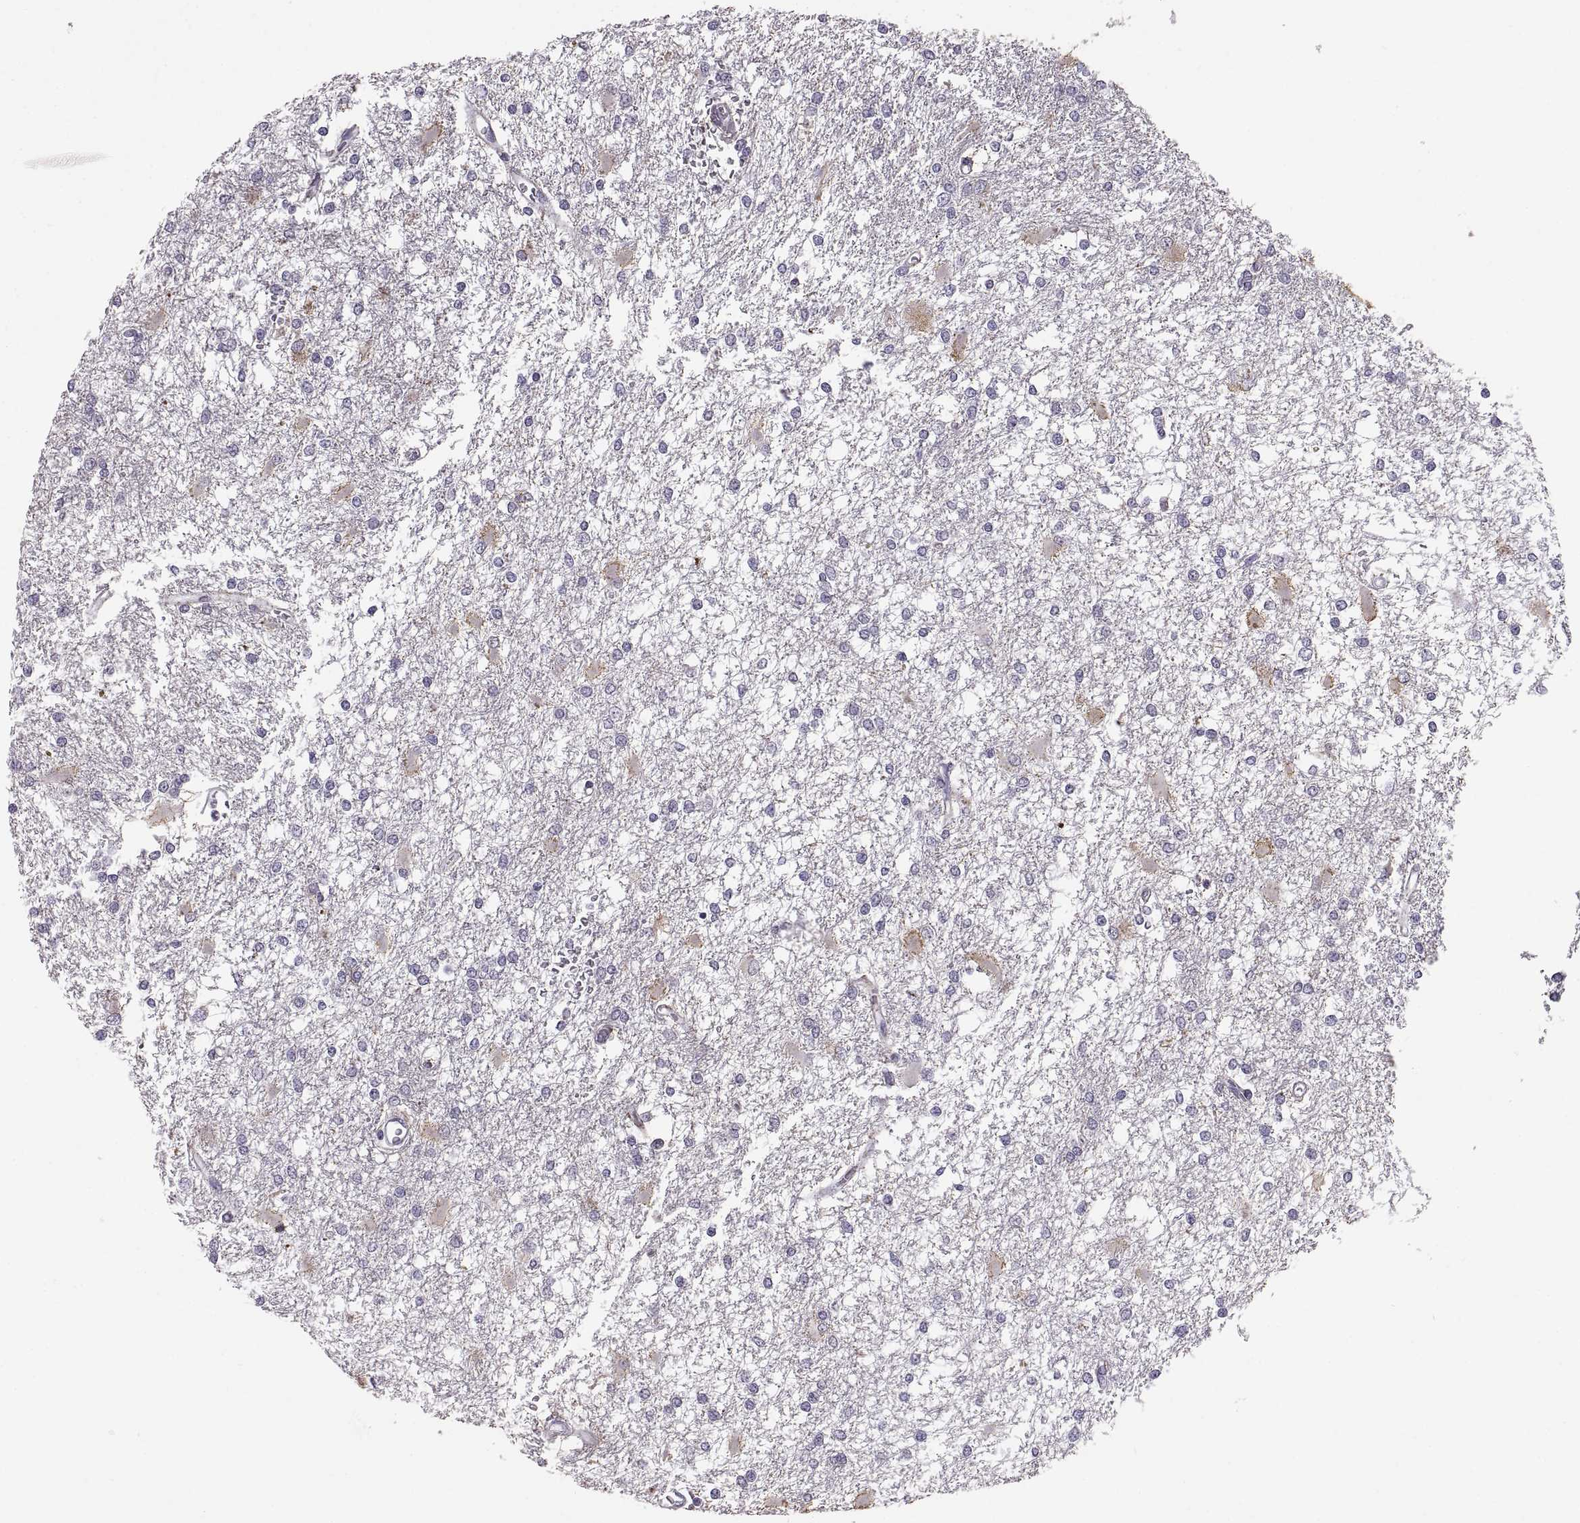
{"staining": {"intensity": "negative", "quantity": "none", "location": "none"}, "tissue": "glioma", "cell_type": "Tumor cells", "image_type": "cancer", "snomed": [{"axis": "morphology", "description": "Glioma, malignant, High grade"}, {"axis": "topography", "description": "Cerebral cortex"}], "caption": "Immunohistochemistry (IHC) of human malignant glioma (high-grade) demonstrates no positivity in tumor cells.", "gene": "MAGEB18", "patient": {"sex": "male", "age": 79}}